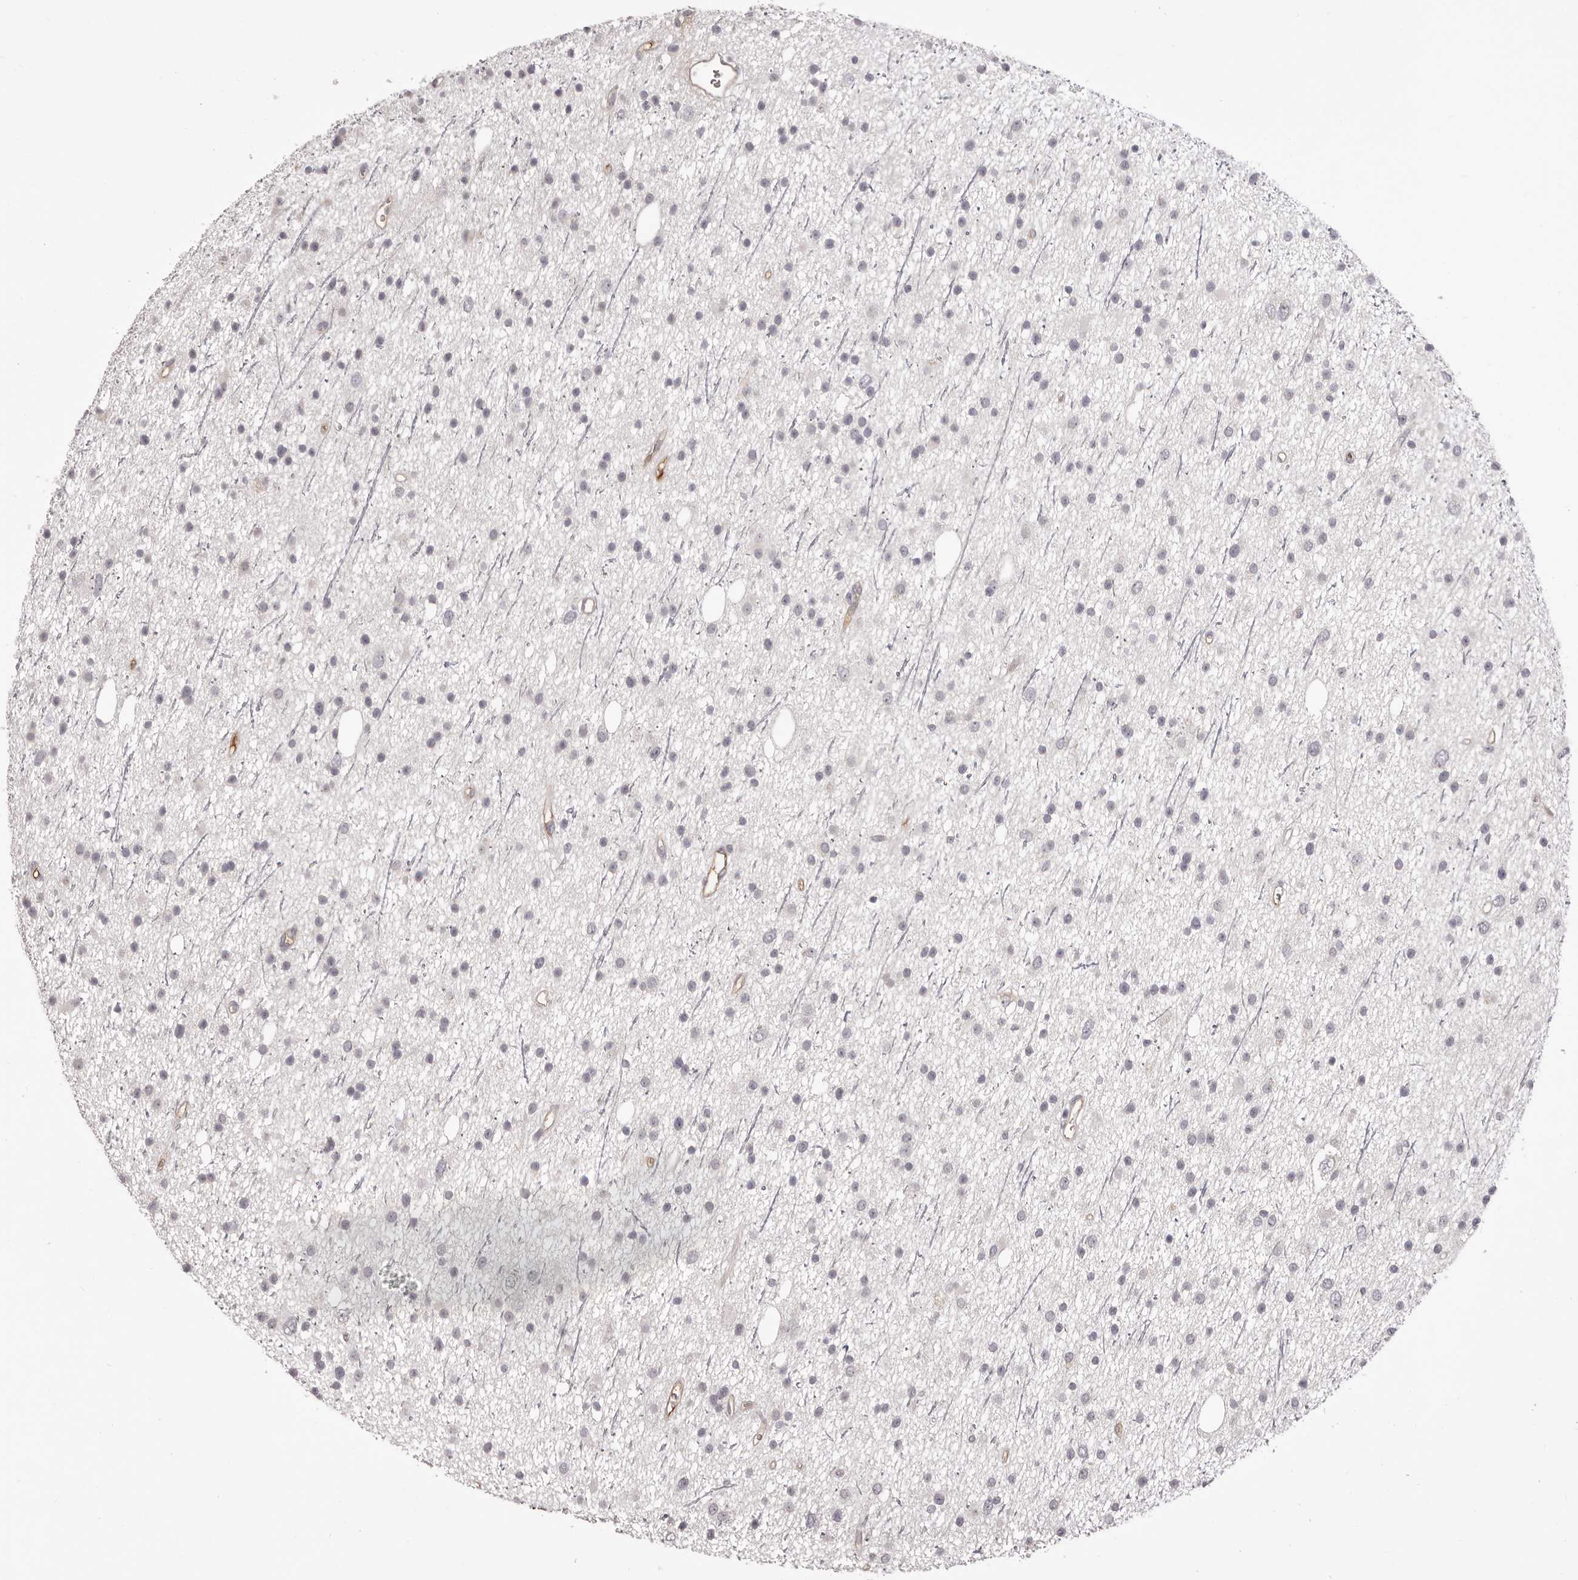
{"staining": {"intensity": "negative", "quantity": "none", "location": "none"}, "tissue": "glioma", "cell_type": "Tumor cells", "image_type": "cancer", "snomed": [{"axis": "morphology", "description": "Glioma, malignant, Low grade"}, {"axis": "topography", "description": "Cerebral cortex"}], "caption": "The histopathology image reveals no staining of tumor cells in glioma.", "gene": "OTUD3", "patient": {"sex": "female", "age": 39}}